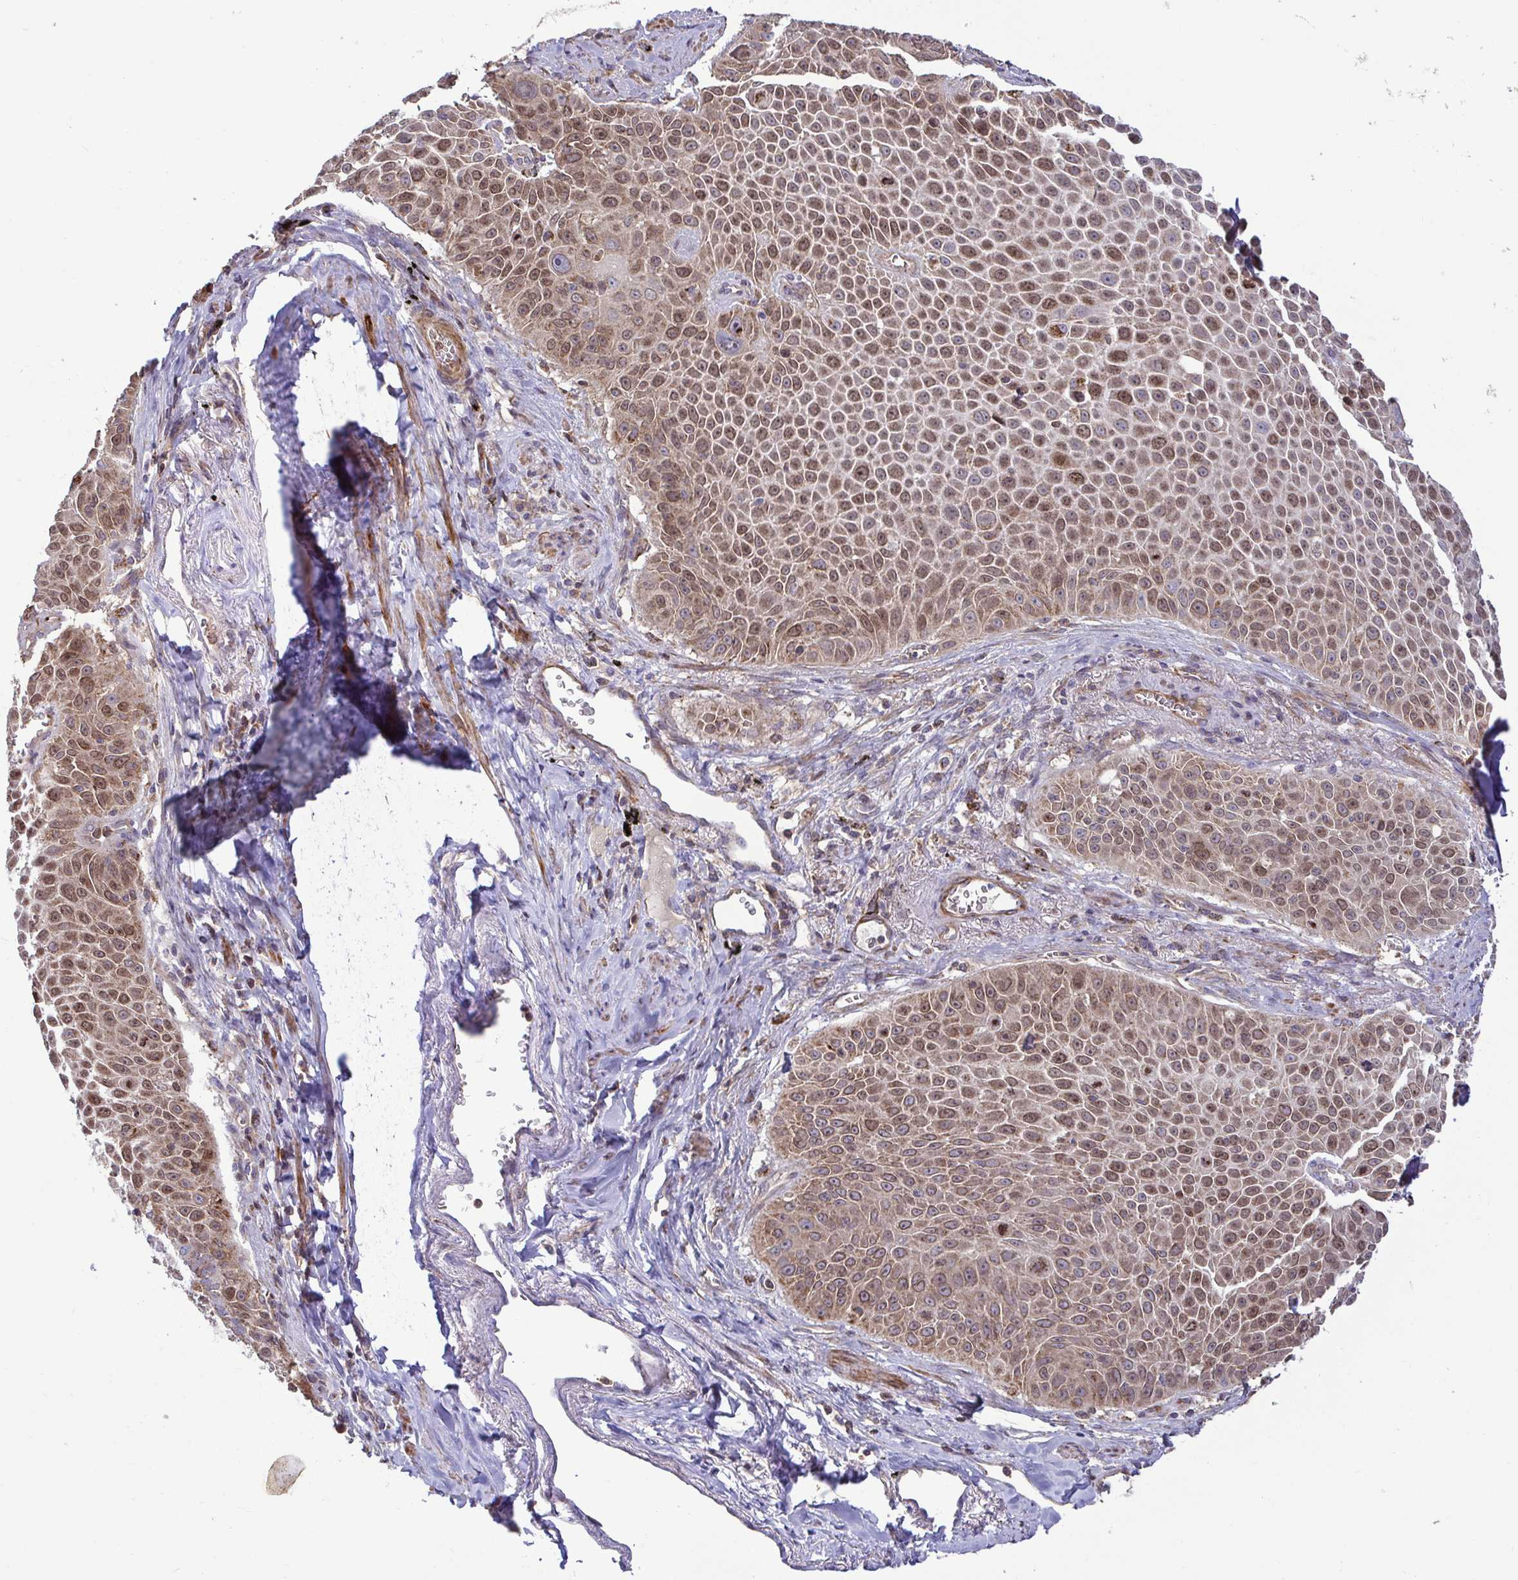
{"staining": {"intensity": "moderate", "quantity": ">75%", "location": "cytoplasmic/membranous,nuclear"}, "tissue": "lung cancer", "cell_type": "Tumor cells", "image_type": "cancer", "snomed": [{"axis": "morphology", "description": "Squamous cell carcinoma, NOS"}, {"axis": "morphology", "description": "Squamous cell carcinoma, metastatic, NOS"}, {"axis": "topography", "description": "Lymph node"}, {"axis": "topography", "description": "Lung"}], "caption": "Squamous cell carcinoma (lung) tissue shows moderate cytoplasmic/membranous and nuclear expression in approximately >75% of tumor cells", "gene": "SPRY1", "patient": {"sex": "female", "age": 62}}